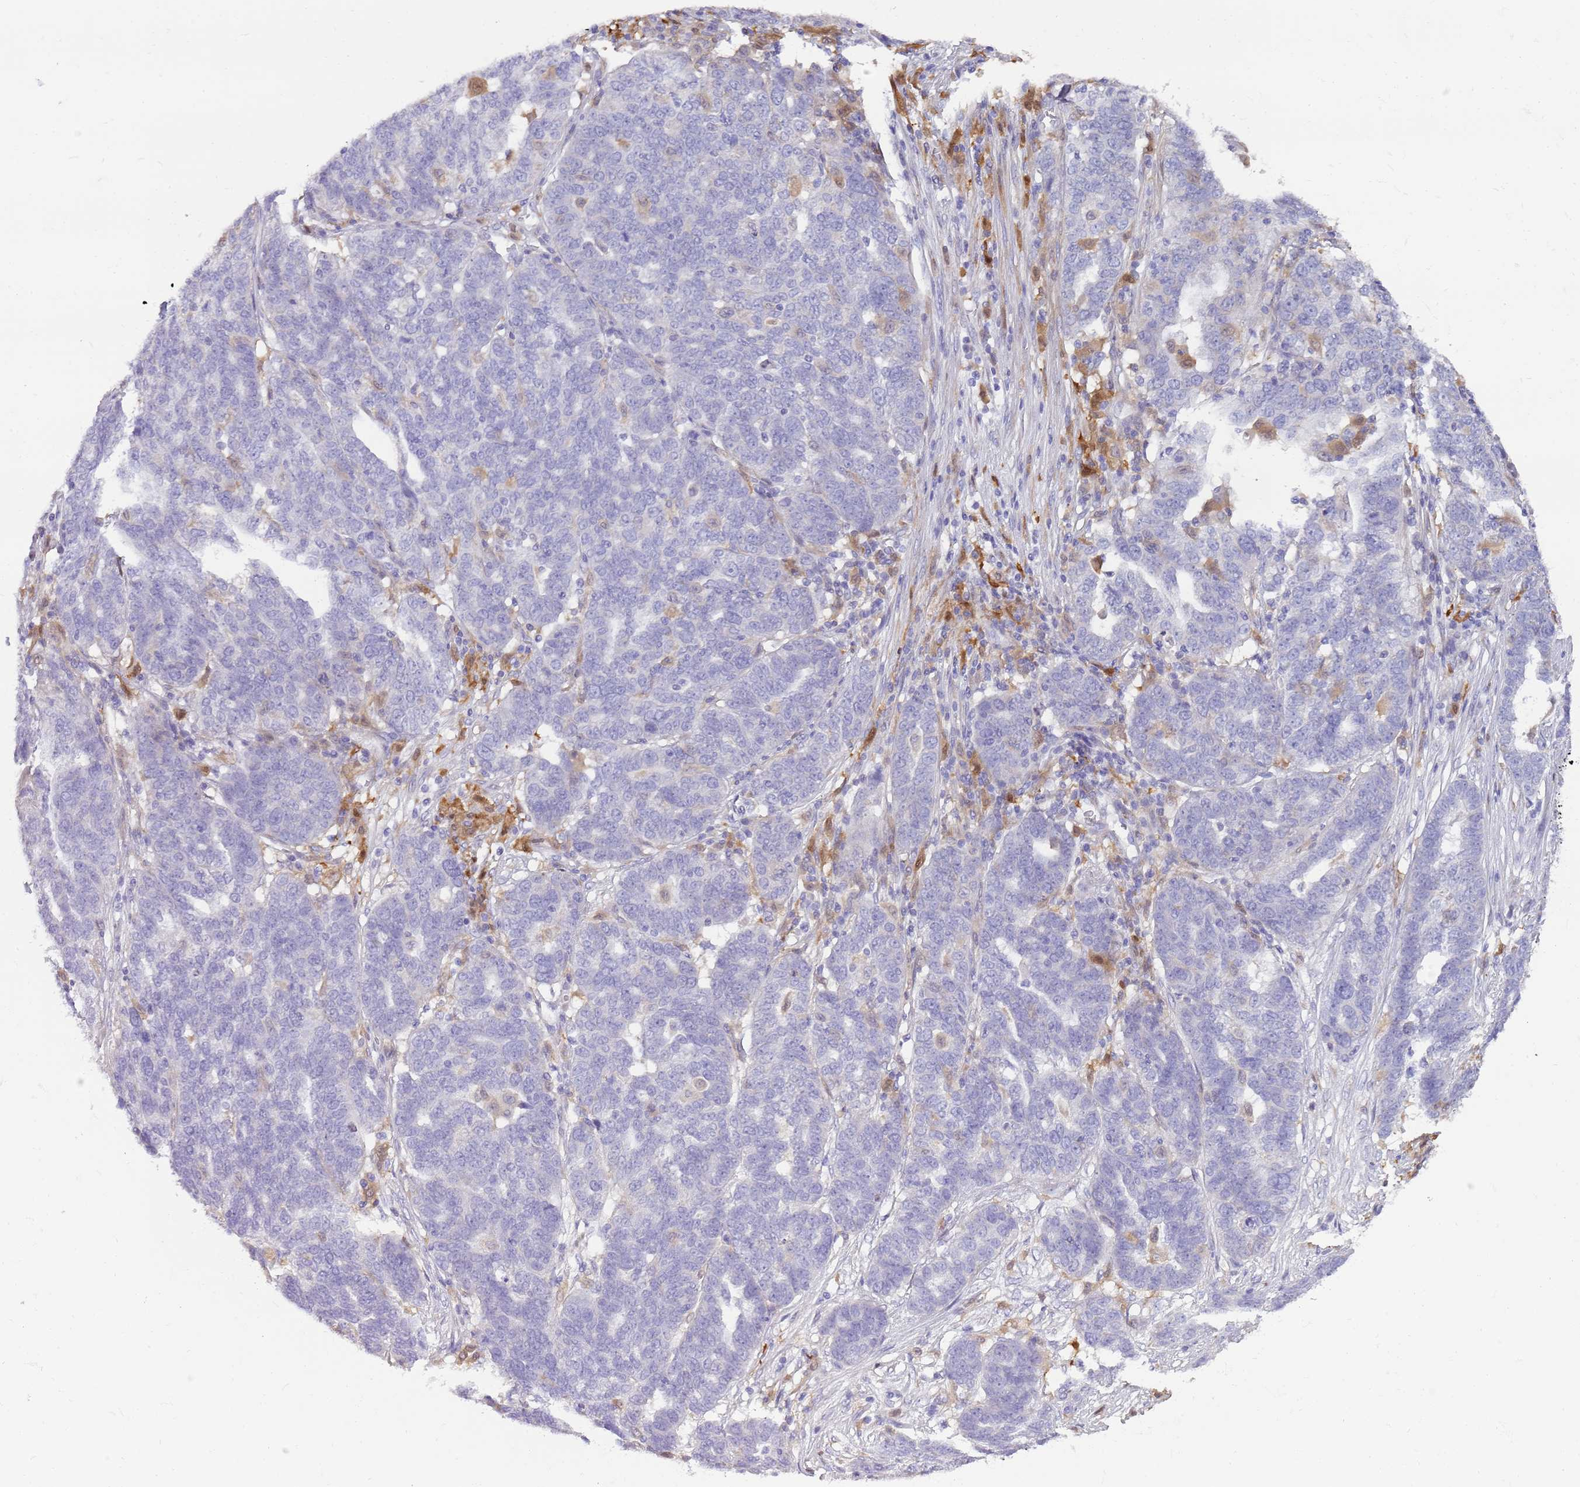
{"staining": {"intensity": "negative", "quantity": "none", "location": "none"}, "tissue": "ovarian cancer", "cell_type": "Tumor cells", "image_type": "cancer", "snomed": [{"axis": "morphology", "description": "Cystadenocarcinoma, serous, NOS"}, {"axis": "topography", "description": "Ovary"}], "caption": "Tumor cells are negative for brown protein staining in ovarian cancer (serous cystadenocarcinoma). Brightfield microscopy of immunohistochemistry (IHC) stained with DAB (3,3'-diaminobenzidine) (brown) and hematoxylin (blue), captured at high magnification.", "gene": "DIPK1C", "patient": {"sex": "female", "age": 59}}